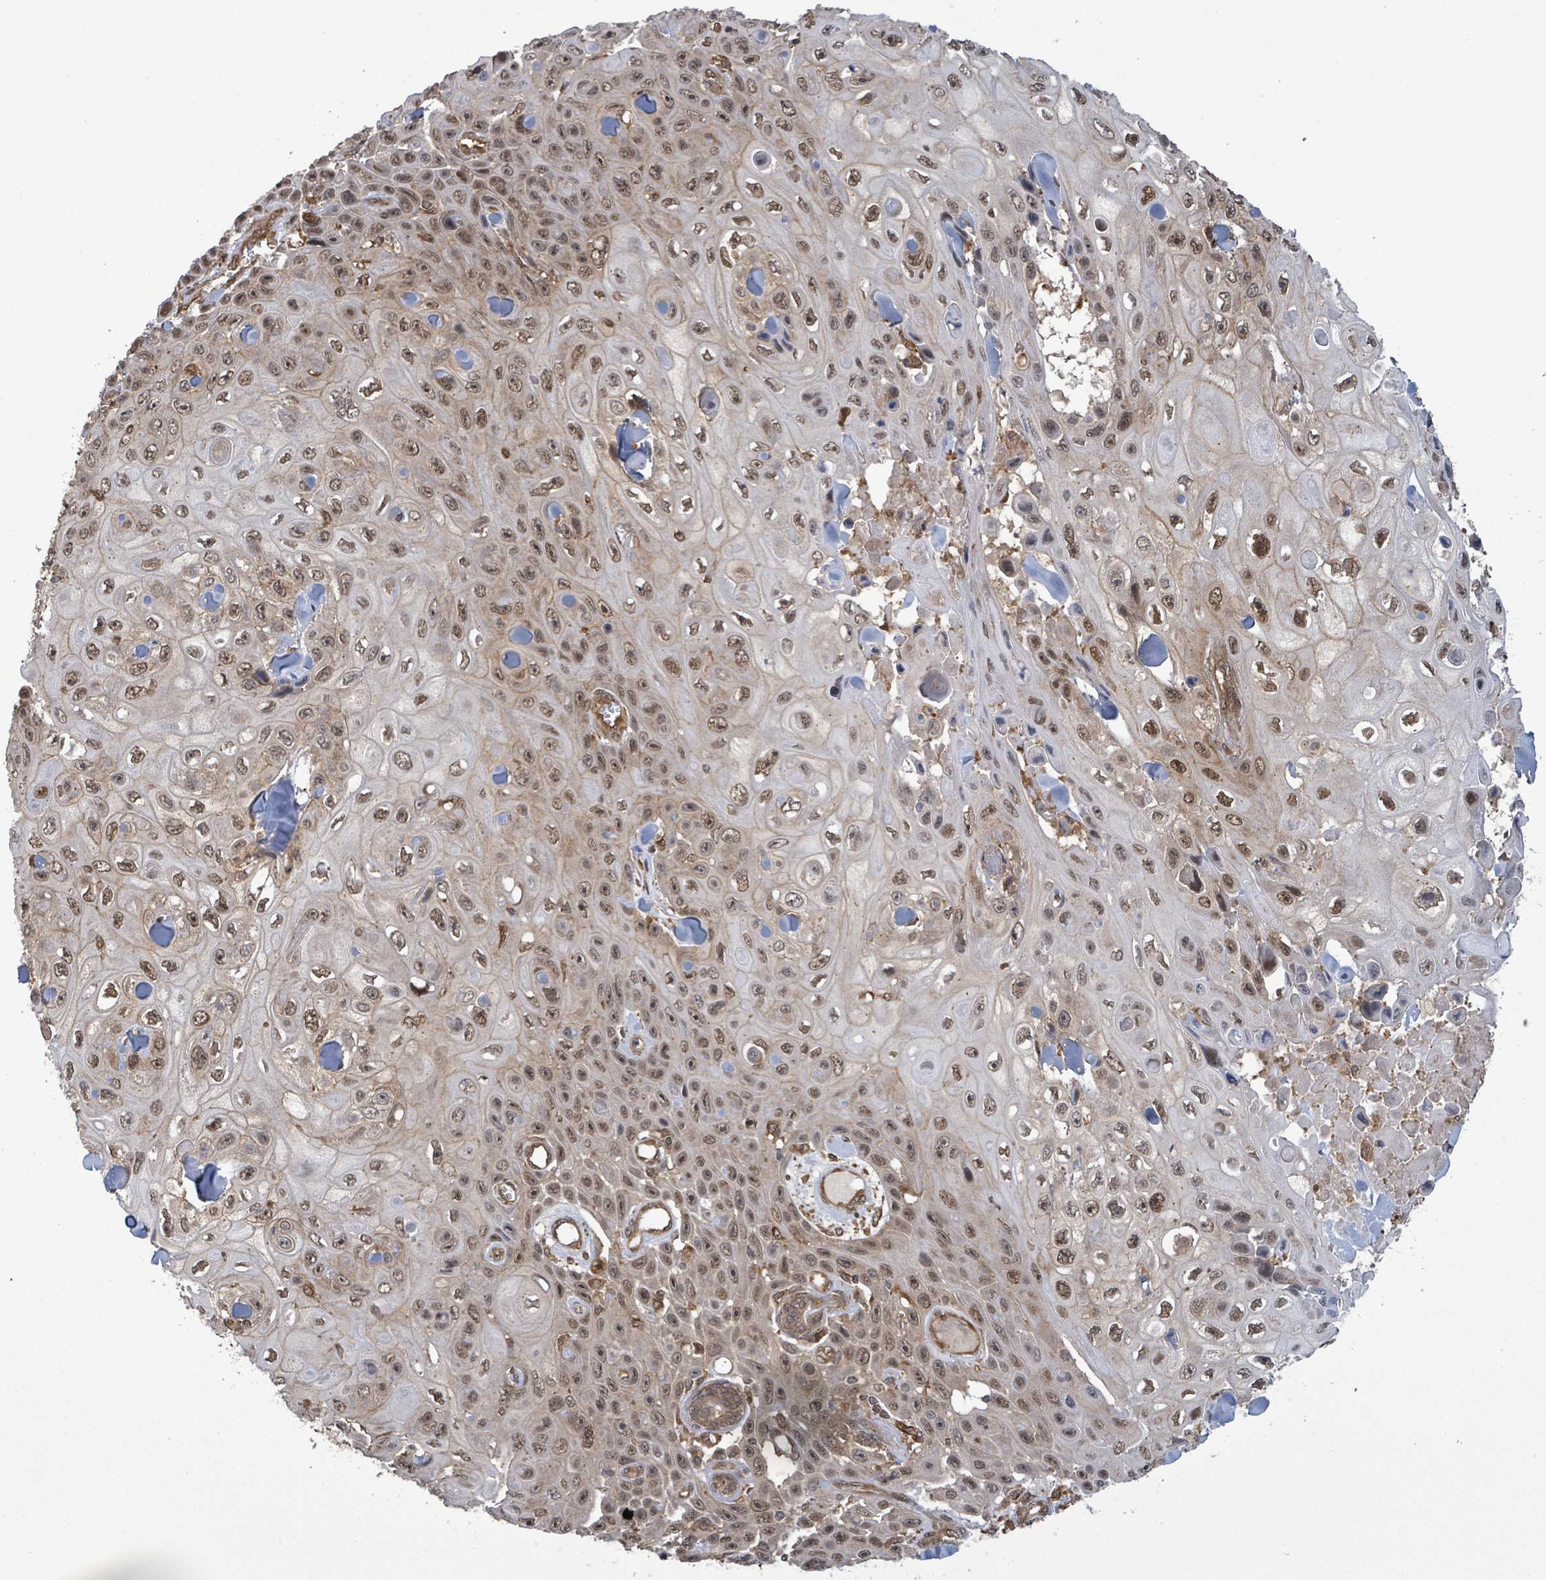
{"staining": {"intensity": "moderate", "quantity": ">75%", "location": "nuclear"}, "tissue": "skin cancer", "cell_type": "Tumor cells", "image_type": "cancer", "snomed": [{"axis": "morphology", "description": "Squamous cell carcinoma, NOS"}, {"axis": "topography", "description": "Skin"}], "caption": "Protein expression analysis of skin cancer reveals moderate nuclear positivity in approximately >75% of tumor cells.", "gene": "KLC1", "patient": {"sex": "male", "age": 82}}